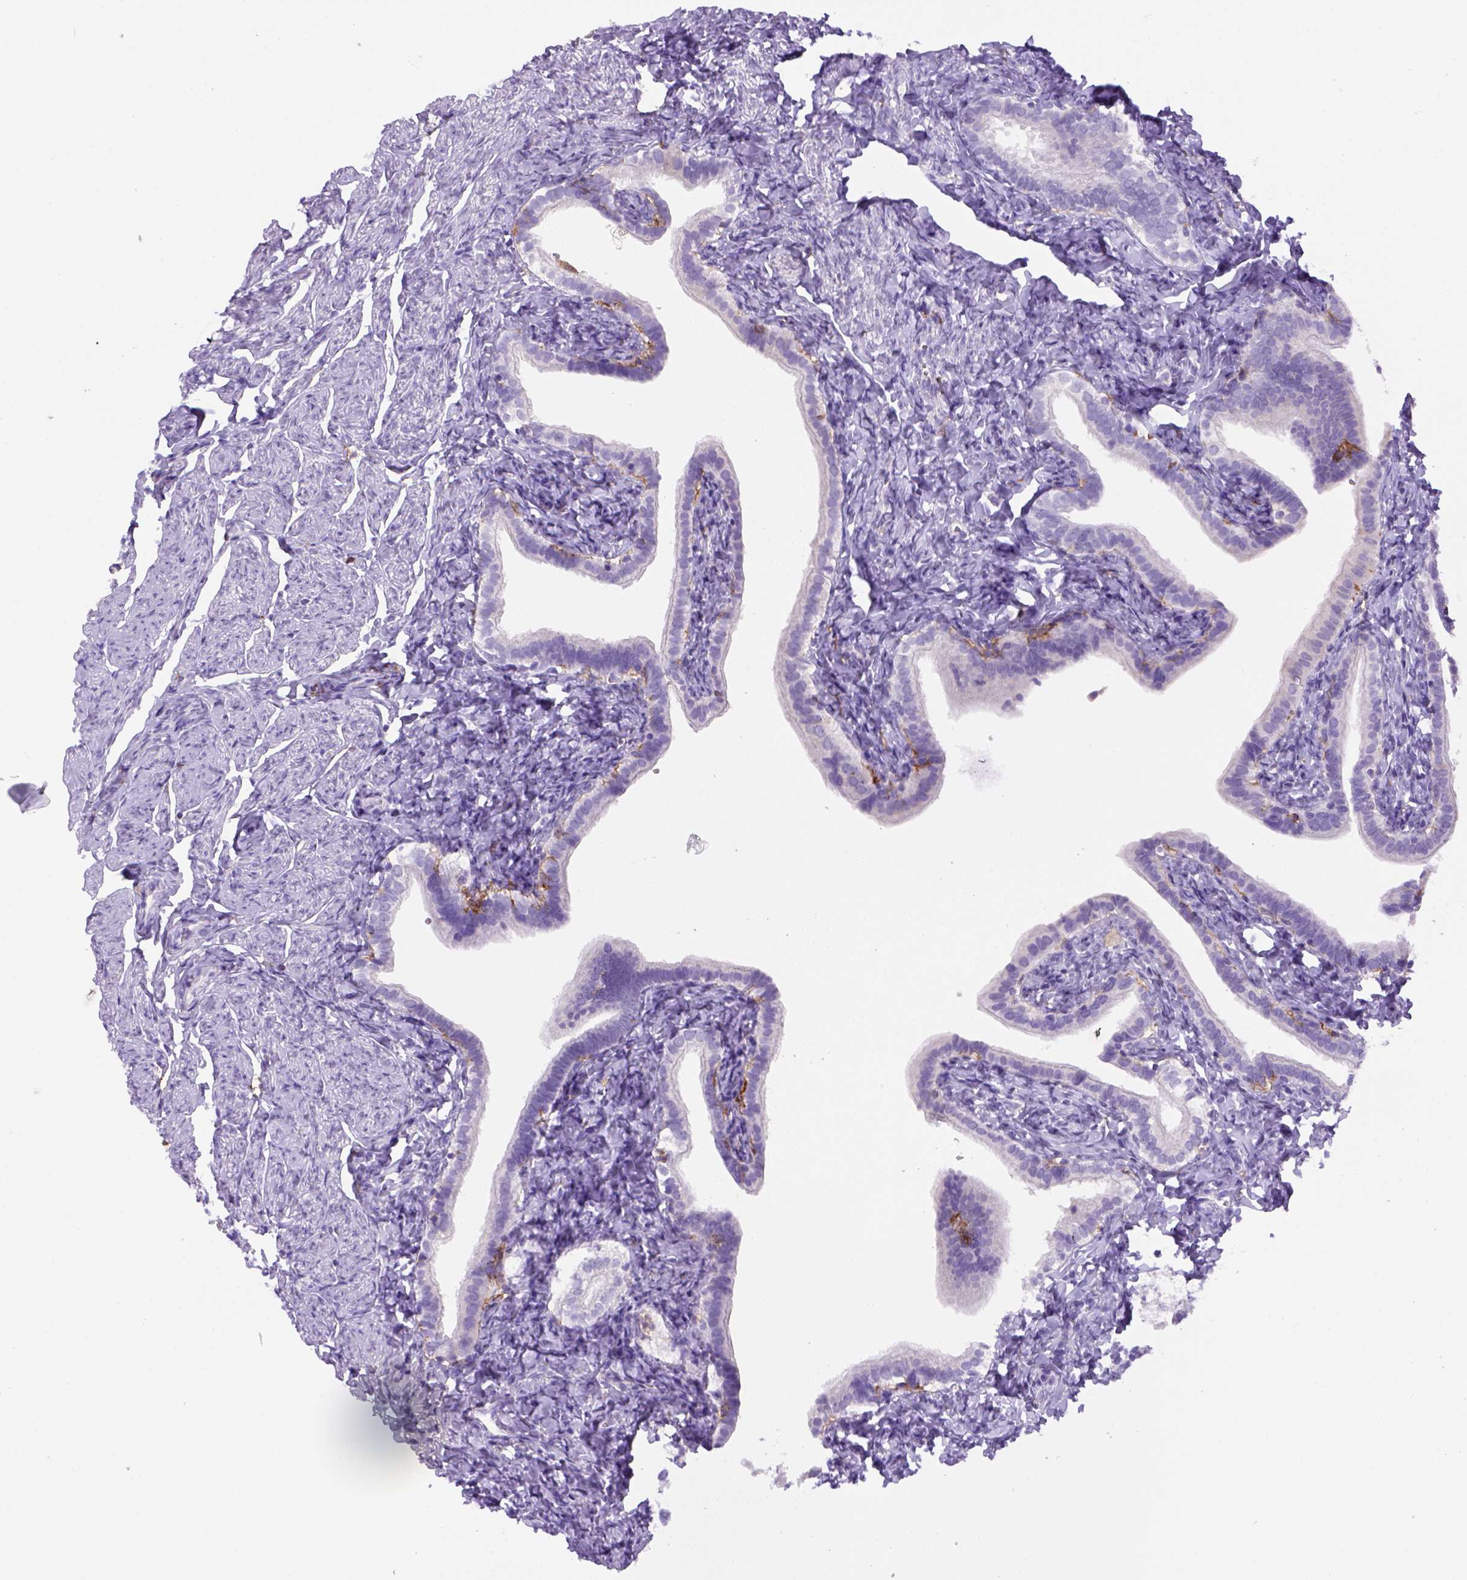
{"staining": {"intensity": "negative", "quantity": "none", "location": "none"}, "tissue": "fallopian tube", "cell_type": "Glandular cells", "image_type": "normal", "snomed": [{"axis": "morphology", "description": "Normal tissue, NOS"}, {"axis": "topography", "description": "Fallopian tube"}], "caption": "IHC image of normal fallopian tube: human fallopian tube stained with DAB reveals no significant protein staining in glandular cells.", "gene": "CD14", "patient": {"sex": "female", "age": 41}}